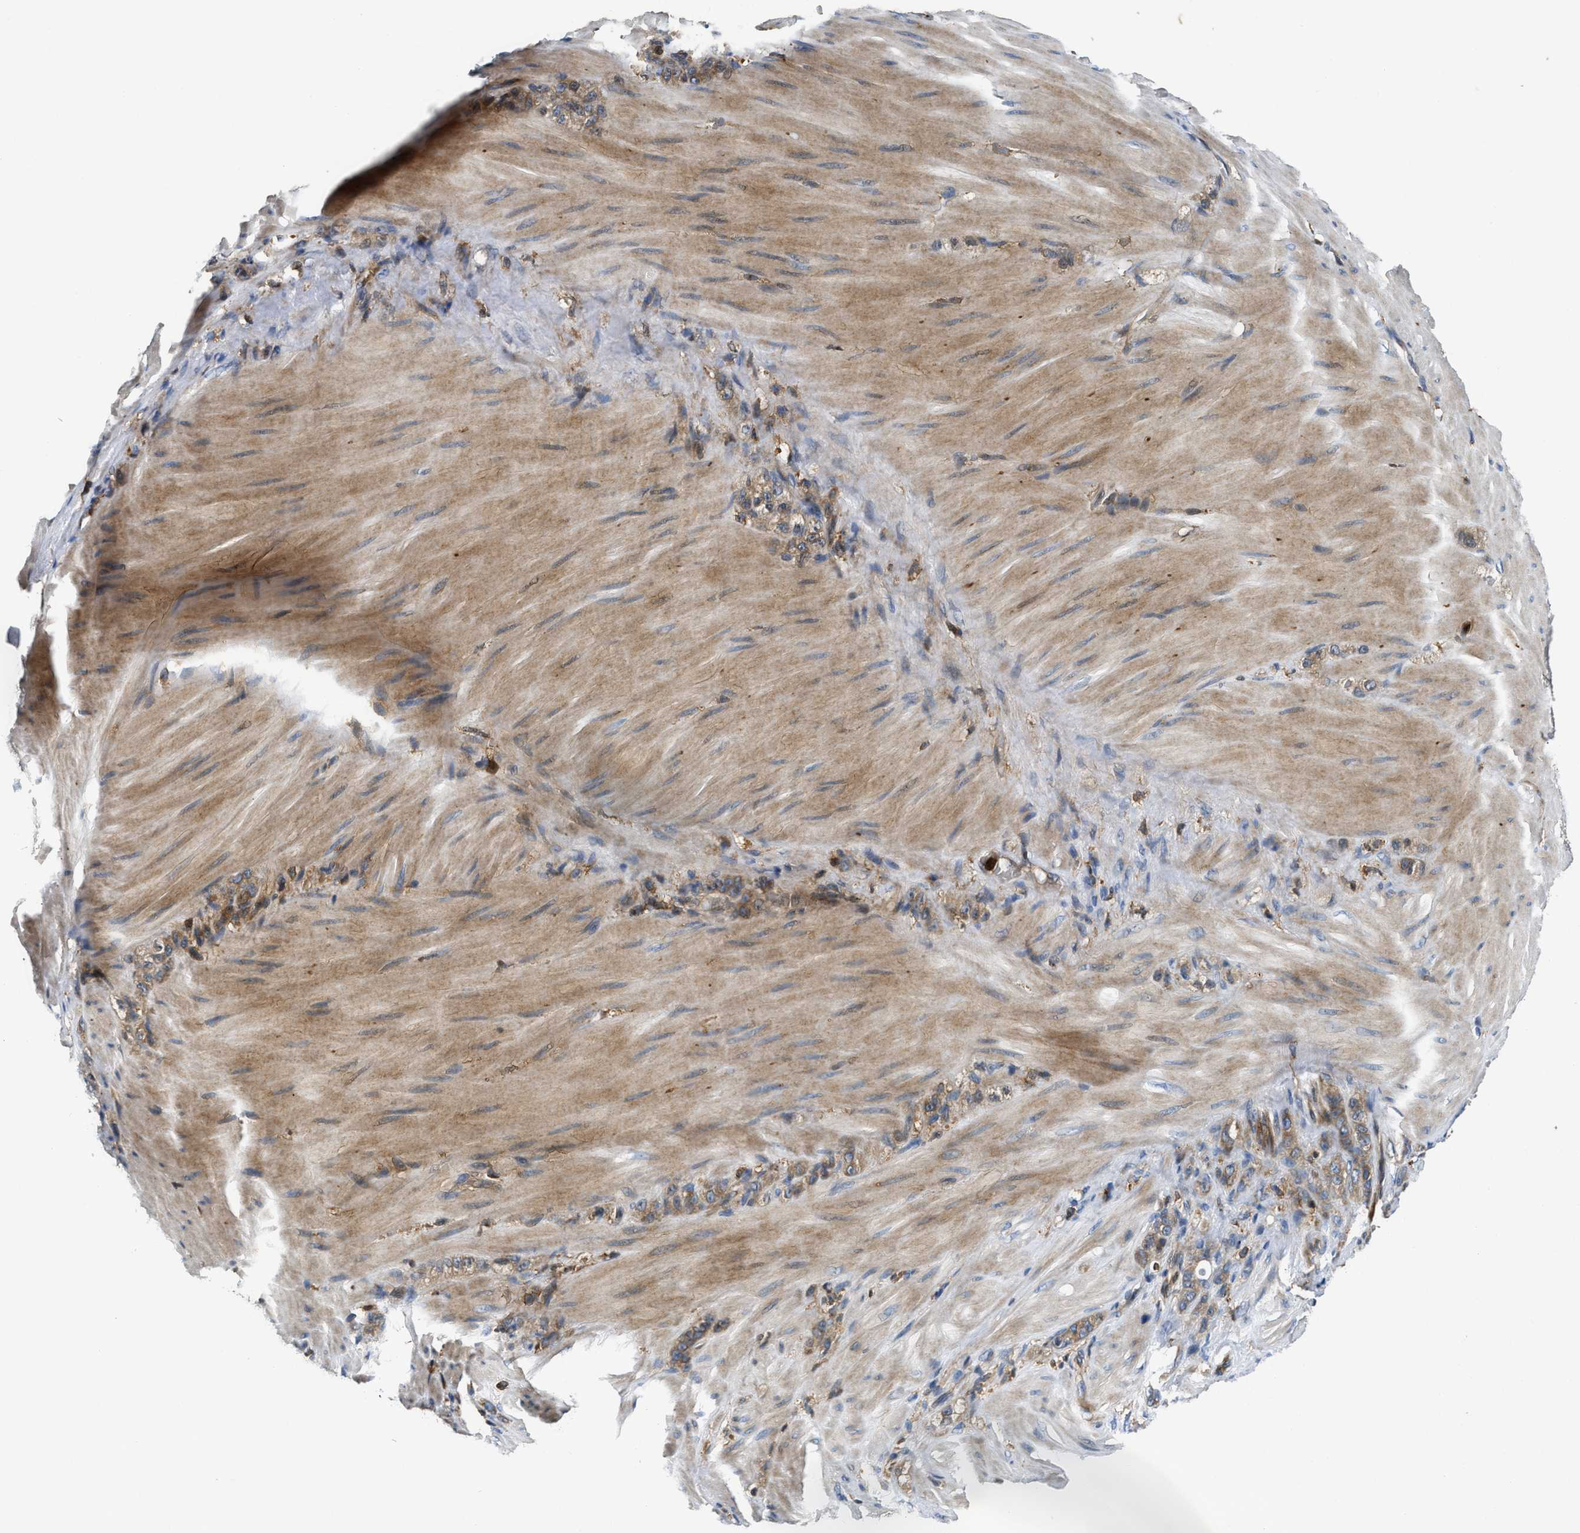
{"staining": {"intensity": "moderate", "quantity": "25%-75%", "location": "cytoplasmic/membranous"}, "tissue": "stomach cancer", "cell_type": "Tumor cells", "image_type": "cancer", "snomed": [{"axis": "morphology", "description": "Normal tissue, NOS"}, {"axis": "morphology", "description": "Adenocarcinoma, NOS"}, {"axis": "topography", "description": "Stomach"}], "caption": "Protein expression by immunohistochemistry (IHC) displays moderate cytoplasmic/membranous staining in about 25%-75% of tumor cells in stomach cancer. The staining was performed using DAB, with brown indicating positive protein expression. Nuclei are stained blue with hematoxylin.", "gene": "OSTF1", "patient": {"sex": "male", "age": 82}}